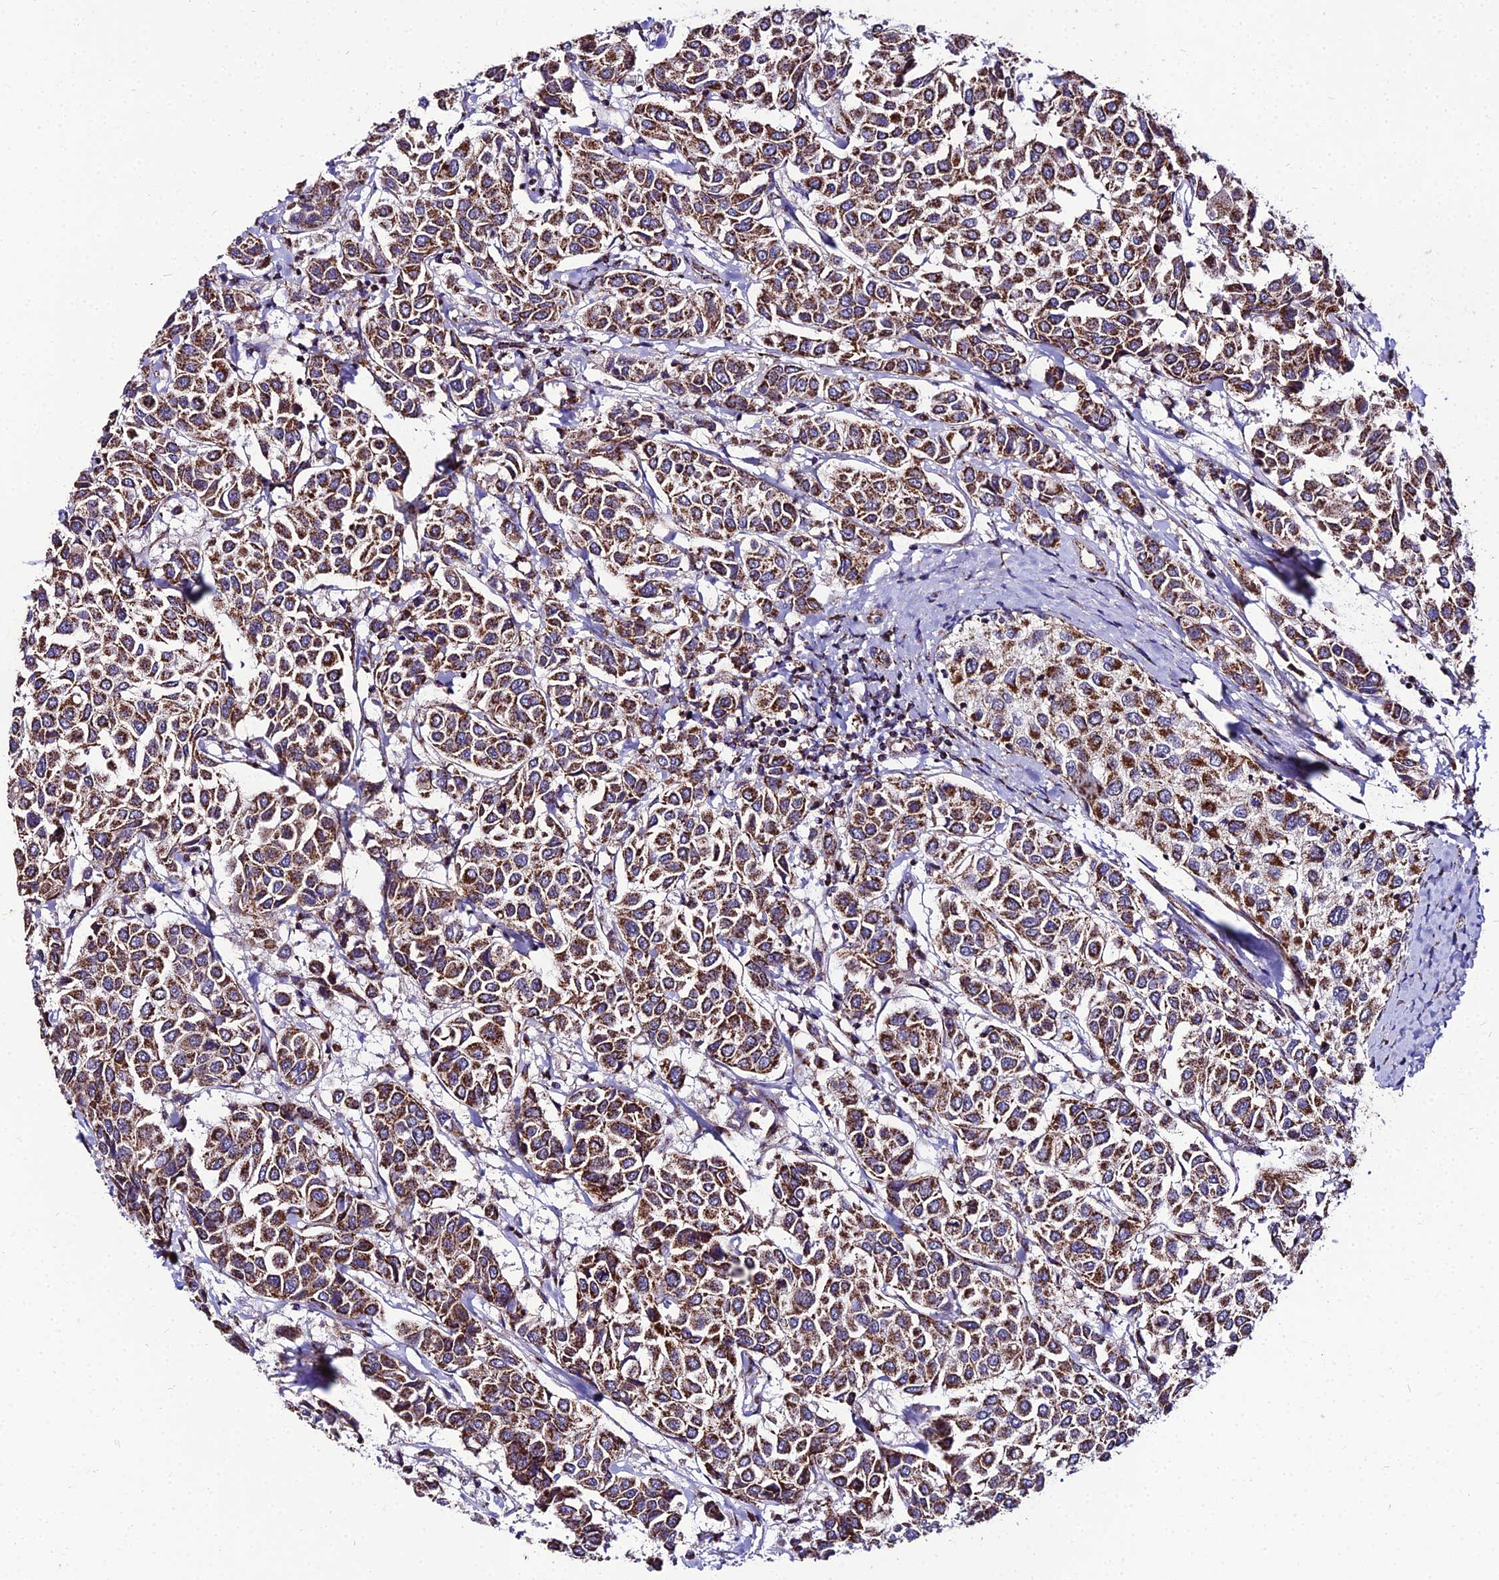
{"staining": {"intensity": "strong", "quantity": ">75%", "location": "cytoplasmic/membranous"}, "tissue": "breast cancer", "cell_type": "Tumor cells", "image_type": "cancer", "snomed": [{"axis": "morphology", "description": "Duct carcinoma"}, {"axis": "topography", "description": "Breast"}], "caption": "Breast invasive ductal carcinoma was stained to show a protein in brown. There is high levels of strong cytoplasmic/membranous expression in about >75% of tumor cells.", "gene": "PSMD2", "patient": {"sex": "female", "age": 55}}